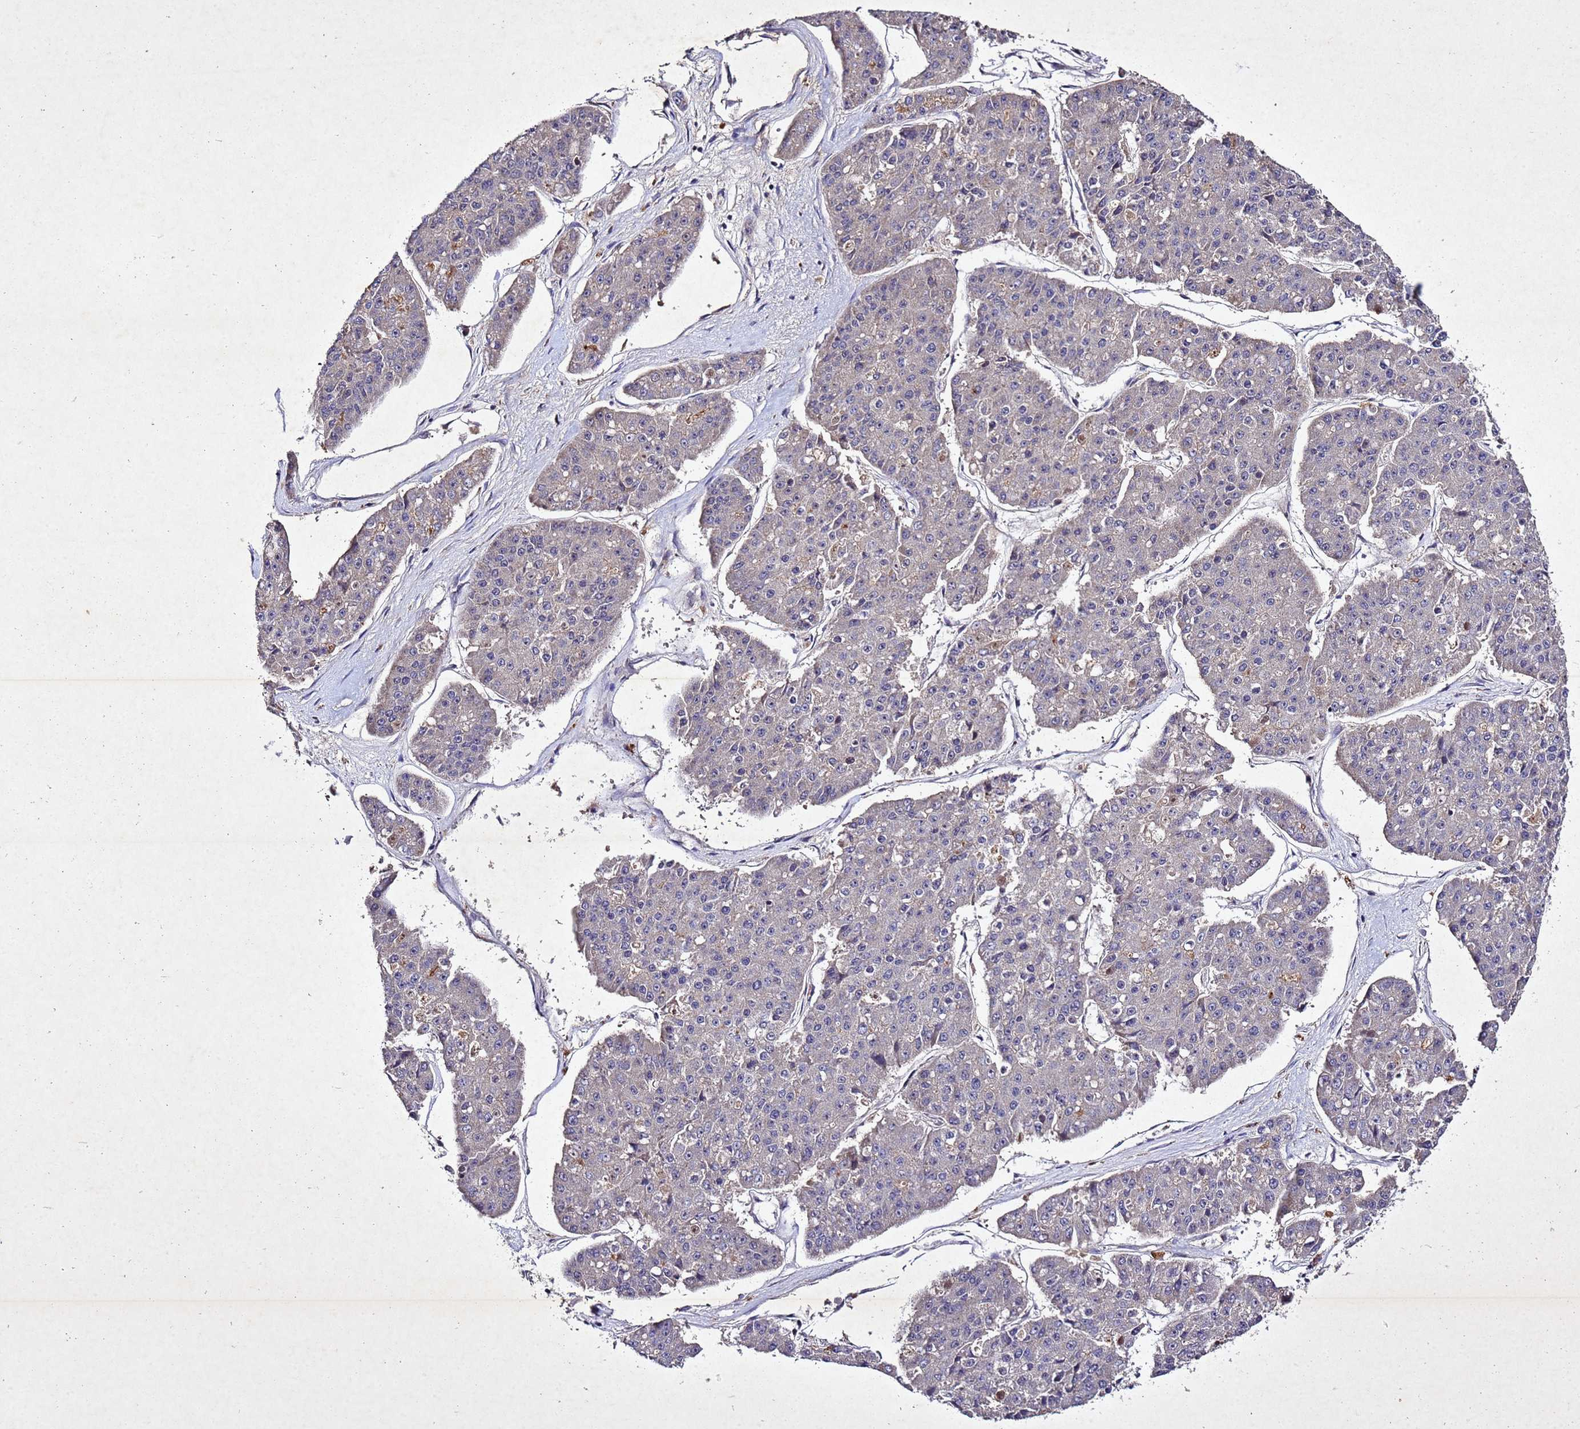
{"staining": {"intensity": "negative", "quantity": "none", "location": "none"}, "tissue": "pancreatic cancer", "cell_type": "Tumor cells", "image_type": "cancer", "snomed": [{"axis": "morphology", "description": "Adenocarcinoma, NOS"}, {"axis": "topography", "description": "Pancreas"}], "caption": "This is an IHC histopathology image of pancreatic cancer. There is no expression in tumor cells.", "gene": "SV2B", "patient": {"sex": "male", "age": 50}}